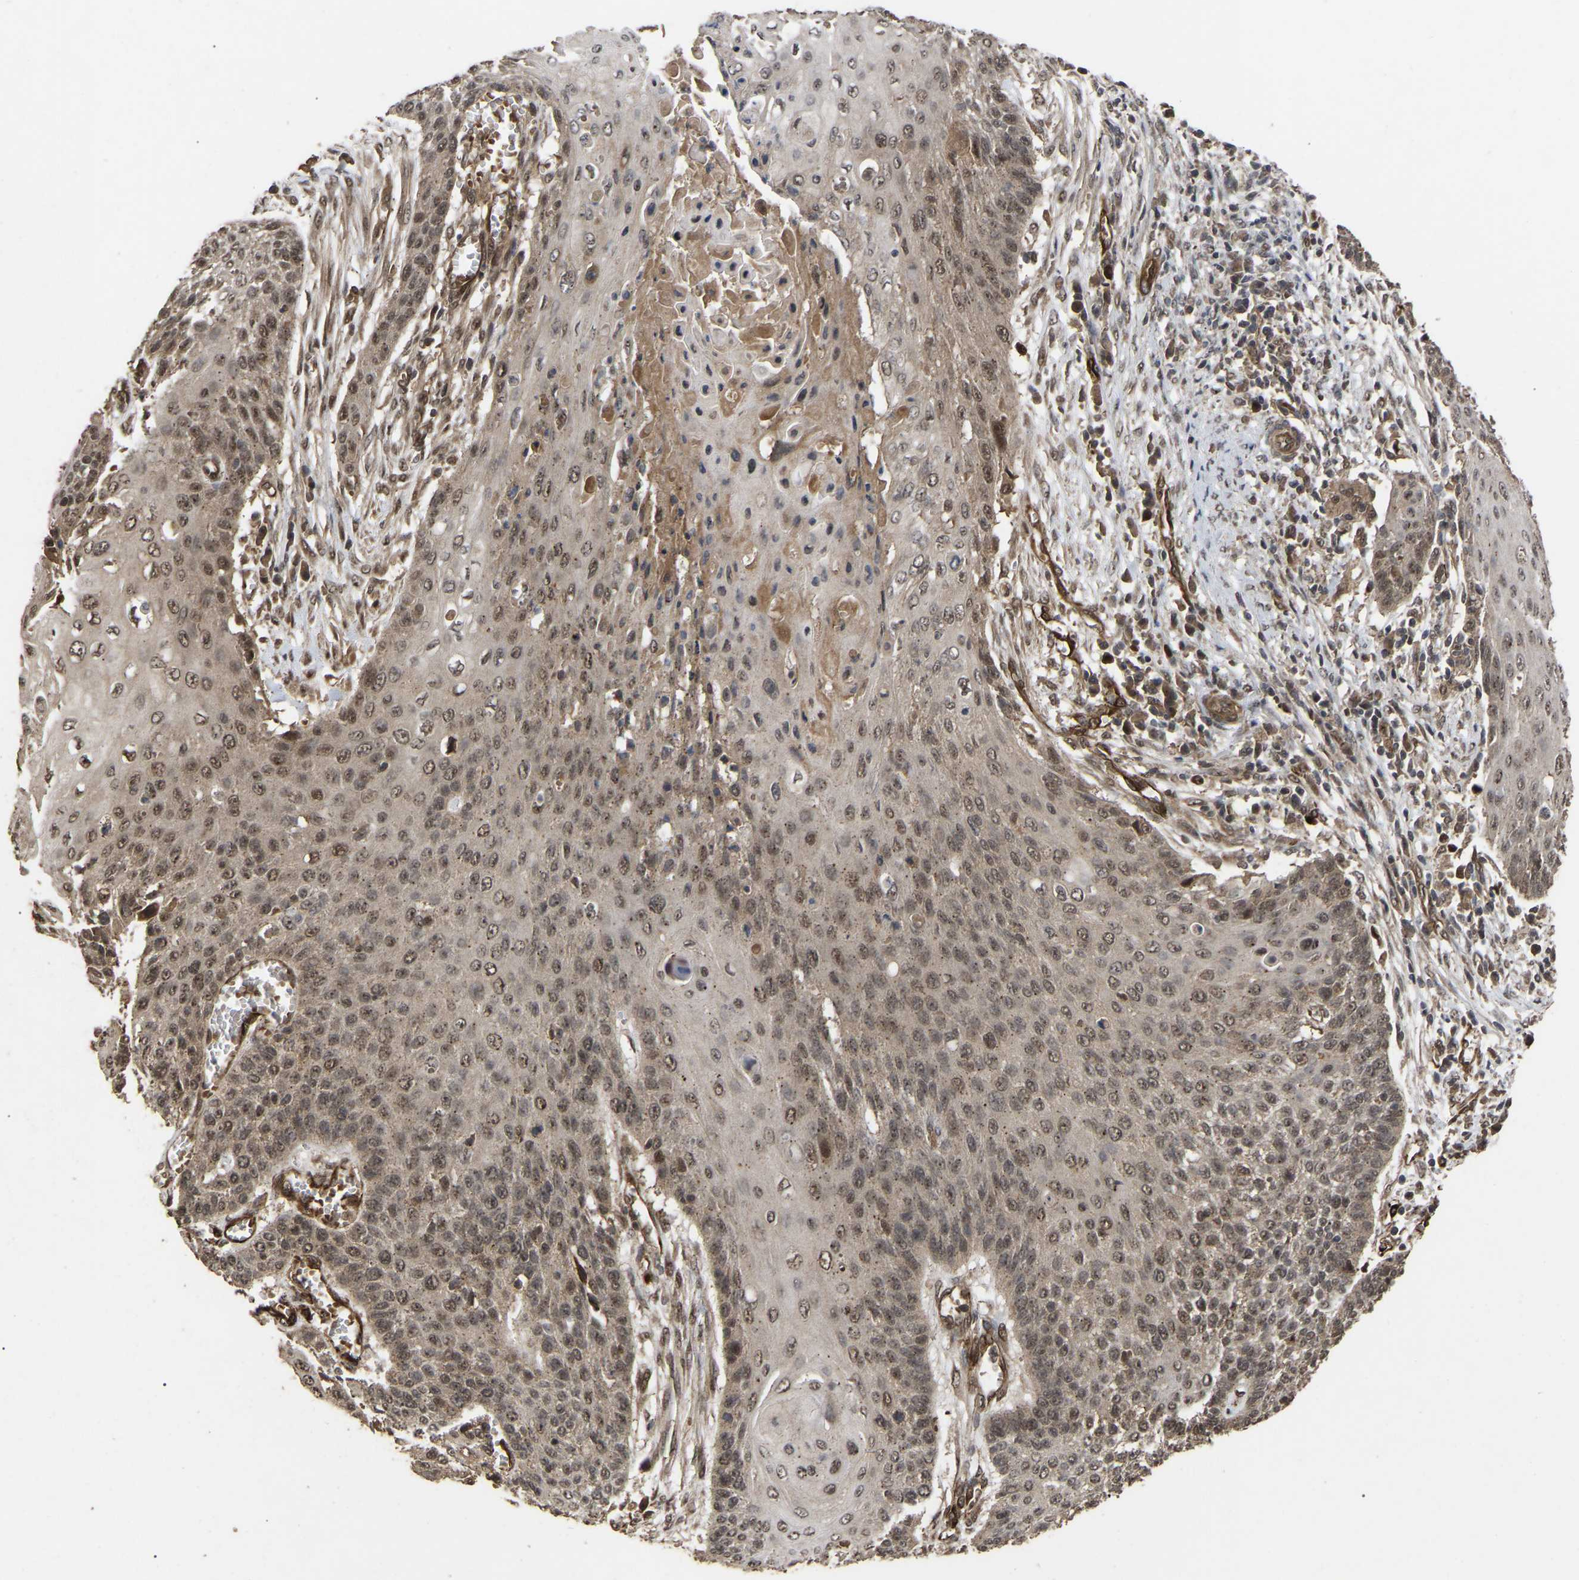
{"staining": {"intensity": "moderate", "quantity": ">75%", "location": "cytoplasmic/membranous,nuclear"}, "tissue": "cervical cancer", "cell_type": "Tumor cells", "image_type": "cancer", "snomed": [{"axis": "morphology", "description": "Squamous cell carcinoma, NOS"}, {"axis": "topography", "description": "Cervix"}], "caption": "The photomicrograph displays staining of squamous cell carcinoma (cervical), revealing moderate cytoplasmic/membranous and nuclear protein staining (brown color) within tumor cells. (Brightfield microscopy of DAB IHC at high magnification).", "gene": "FAM161B", "patient": {"sex": "female", "age": 39}}